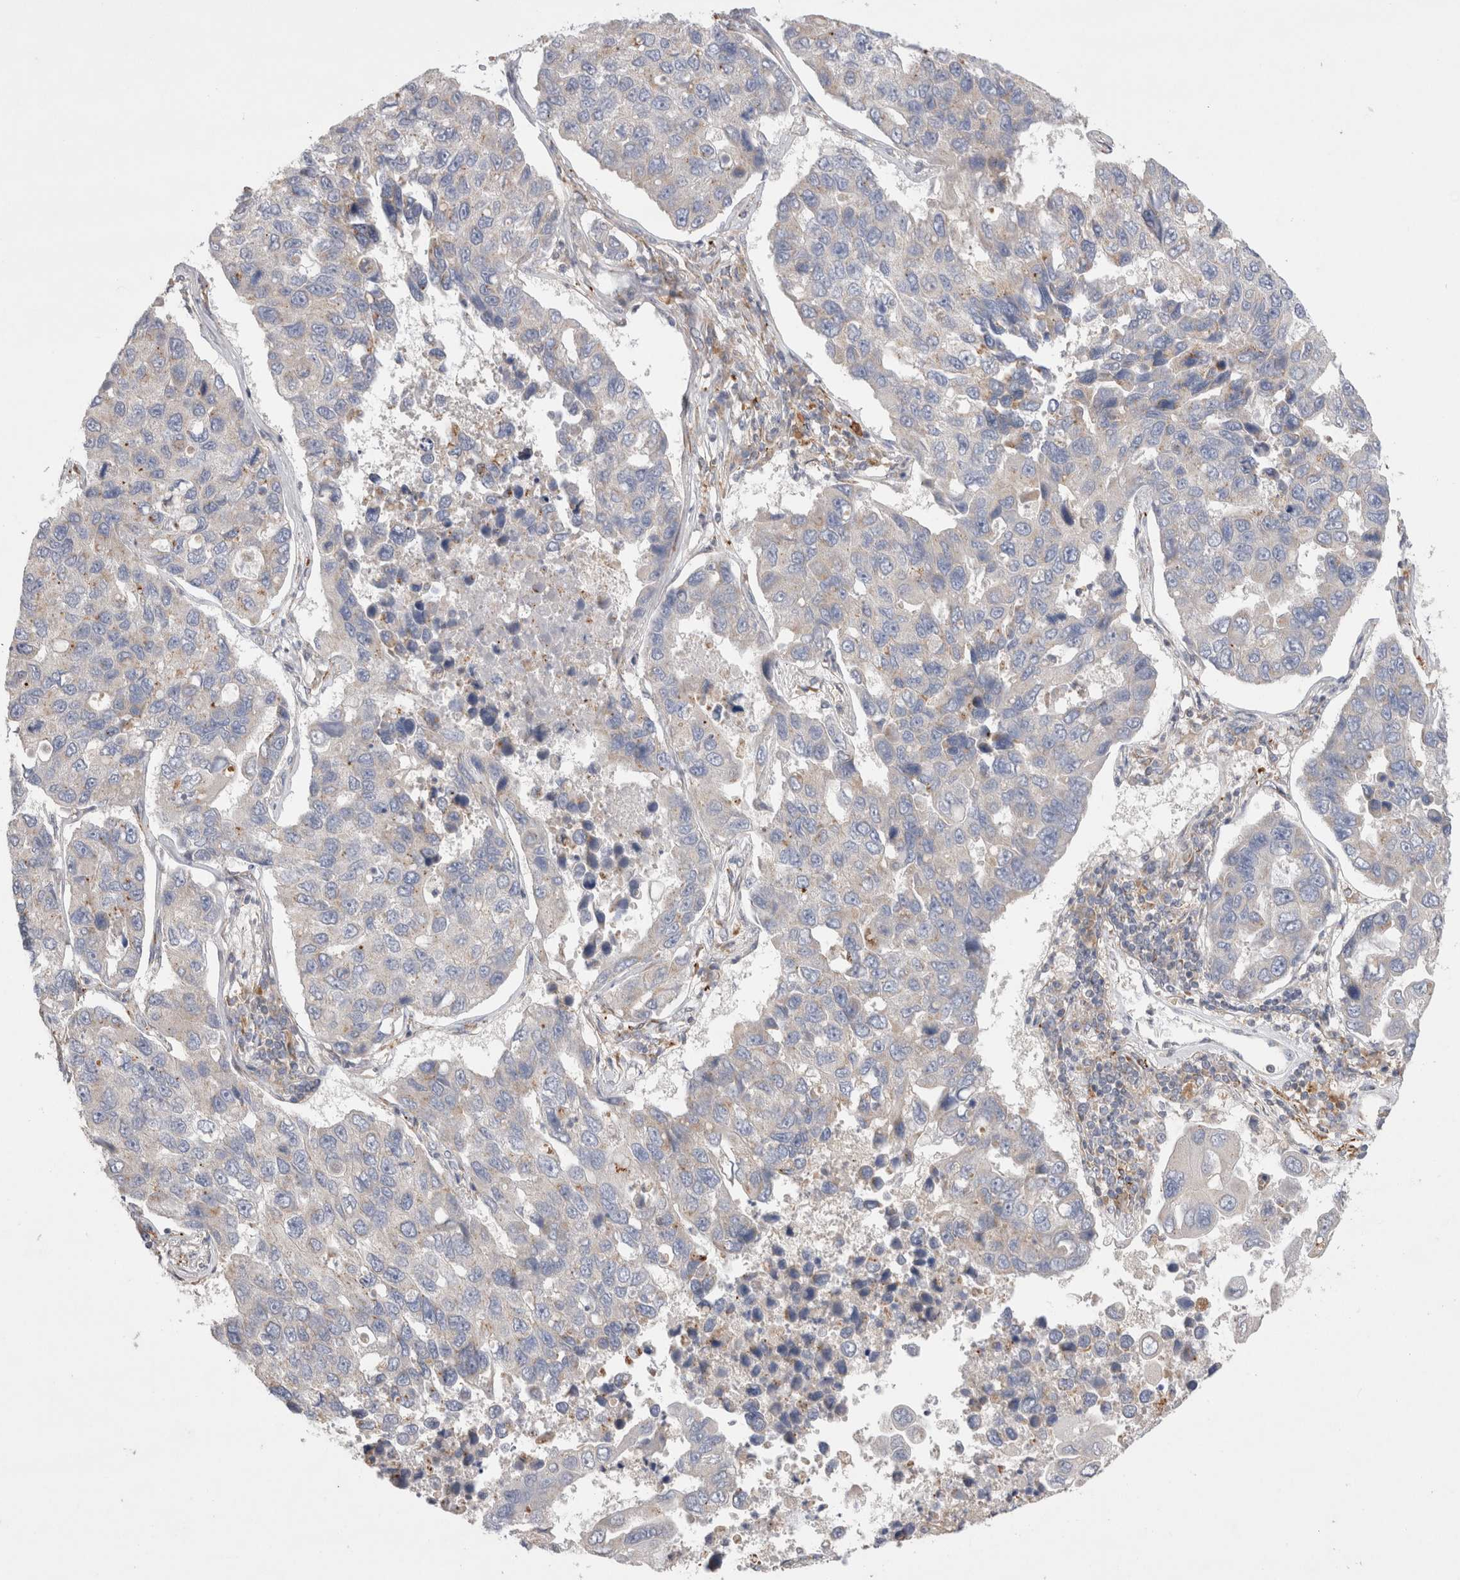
{"staining": {"intensity": "negative", "quantity": "none", "location": "none"}, "tissue": "lung cancer", "cell_type": "Tumor cells", "image_type": "cancer", "snomed": [{"axis": "morphology", "description": "Adenocarcinoma, NOS"}, {"axis": "topography", "description": "Lung"}], "caption": "Immunohistochemistry photomicrograph of neoplastic tissue: lung cancer stained with DAB (3,3'-diaminobenzidine) demonstrates no significant protein staining in tumor cells. (Brightfield microscopy of DAB IHC at high magnification).", "gene": "TBC1D16", "patient": {"sex": "male", "age": 64}}